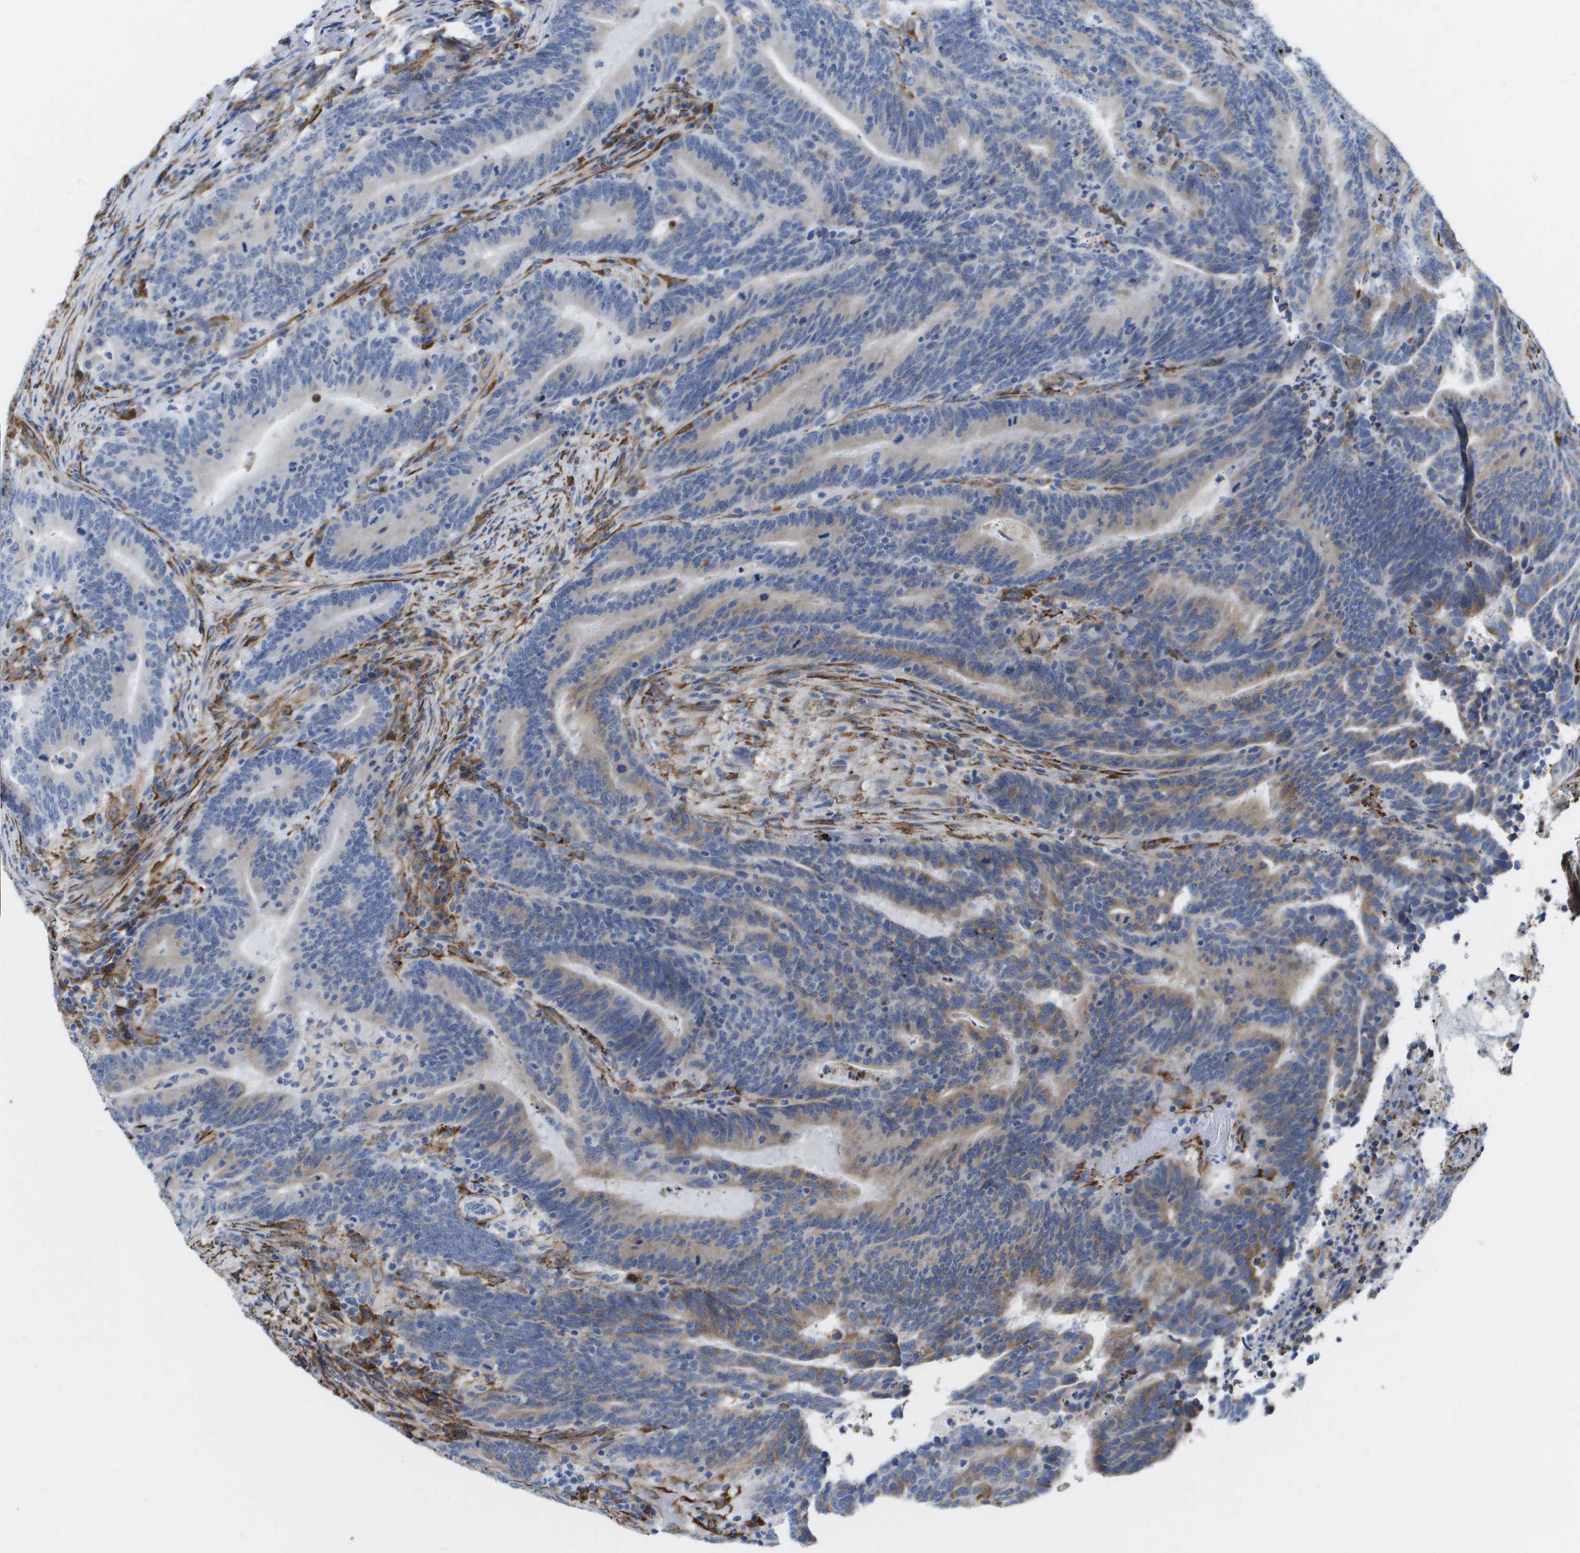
{"staining": {"intensity": "moderate", "quantity": "<25%", "location": "cytoplasmic/membranous"}, "tissue": "colorectal cancer", "cell_type": "Tumor cells", "image_type": "cancer", "snomed": [{"axis": "morphology", "description": "Normal tissue, NOS"}, {"axis": "morphology", "description": "Adenocarcinoma, NOS"}, {"axis": "topography", "description": "Colon"}], "caption": "Approximately <25% of tumor cells in colorectal cancer (adenocarcinoma) reveal moderate cytoplasmic/membranous protein expression as visualized by brown immunohistochemical staining.", "gene": "ST3GAL2", "patient": {"sex": "female", "age": 66}}